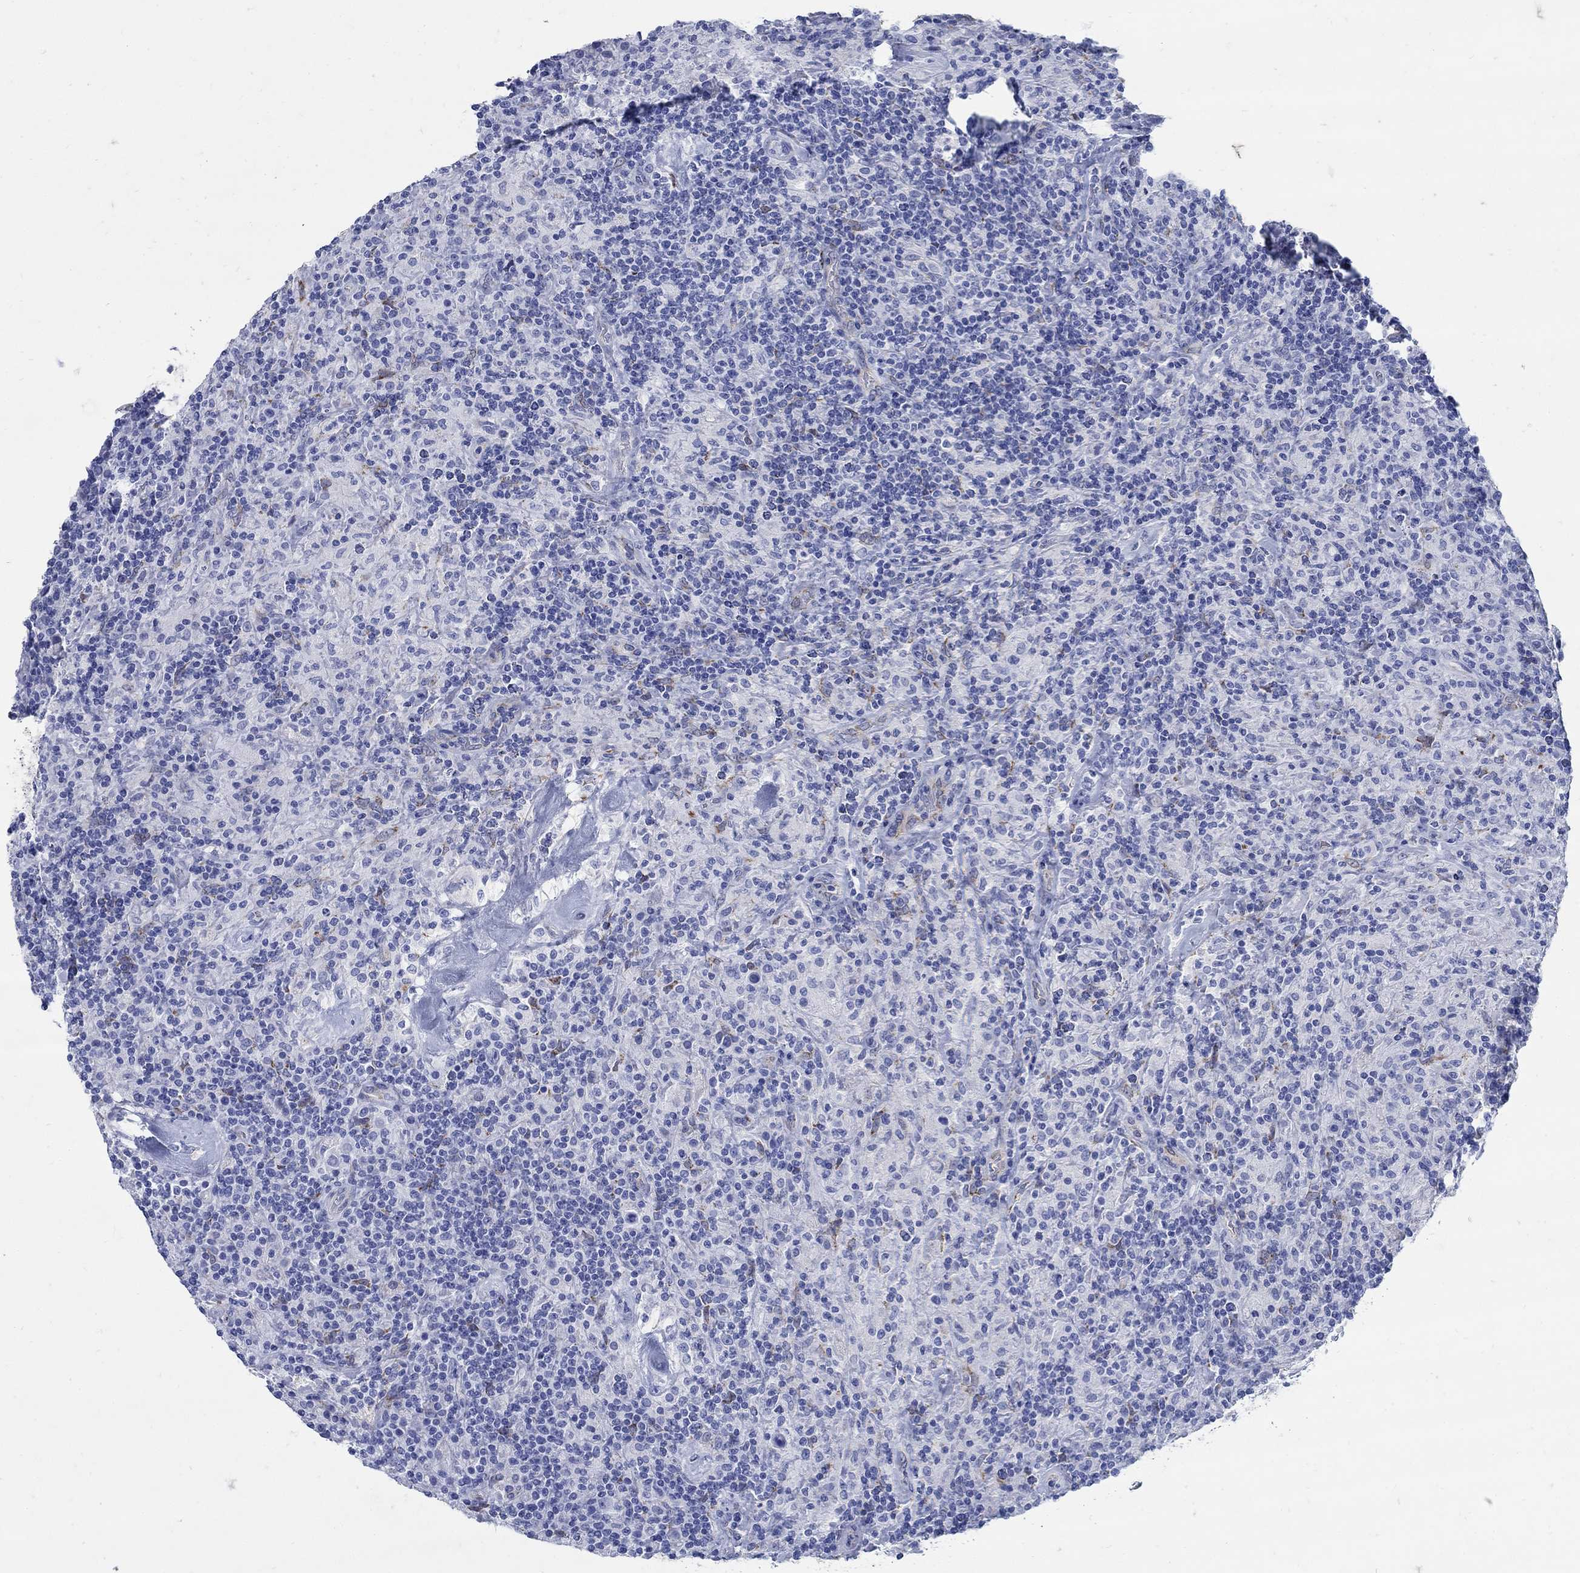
{"staining": {"intensity": "negative", "quantity": "none", "location": "none"}, "tissue": "lymphoma", "cell_type": "Tumor cells", "image_type": "cancer", "snomed": [{"axis": "morphology", "description": "Hodgkin's disease, NOS"}, {"axis": "topography", "description": "Lymph node"}], "caption": "Immunohistochemistry (IHC) micrograph of human lymphoma stained for a protein (brown), which reveals no positivity in tumor cells.", "gene": "ZDHHC14", "patient": {"sex": "male", "age": 70}}